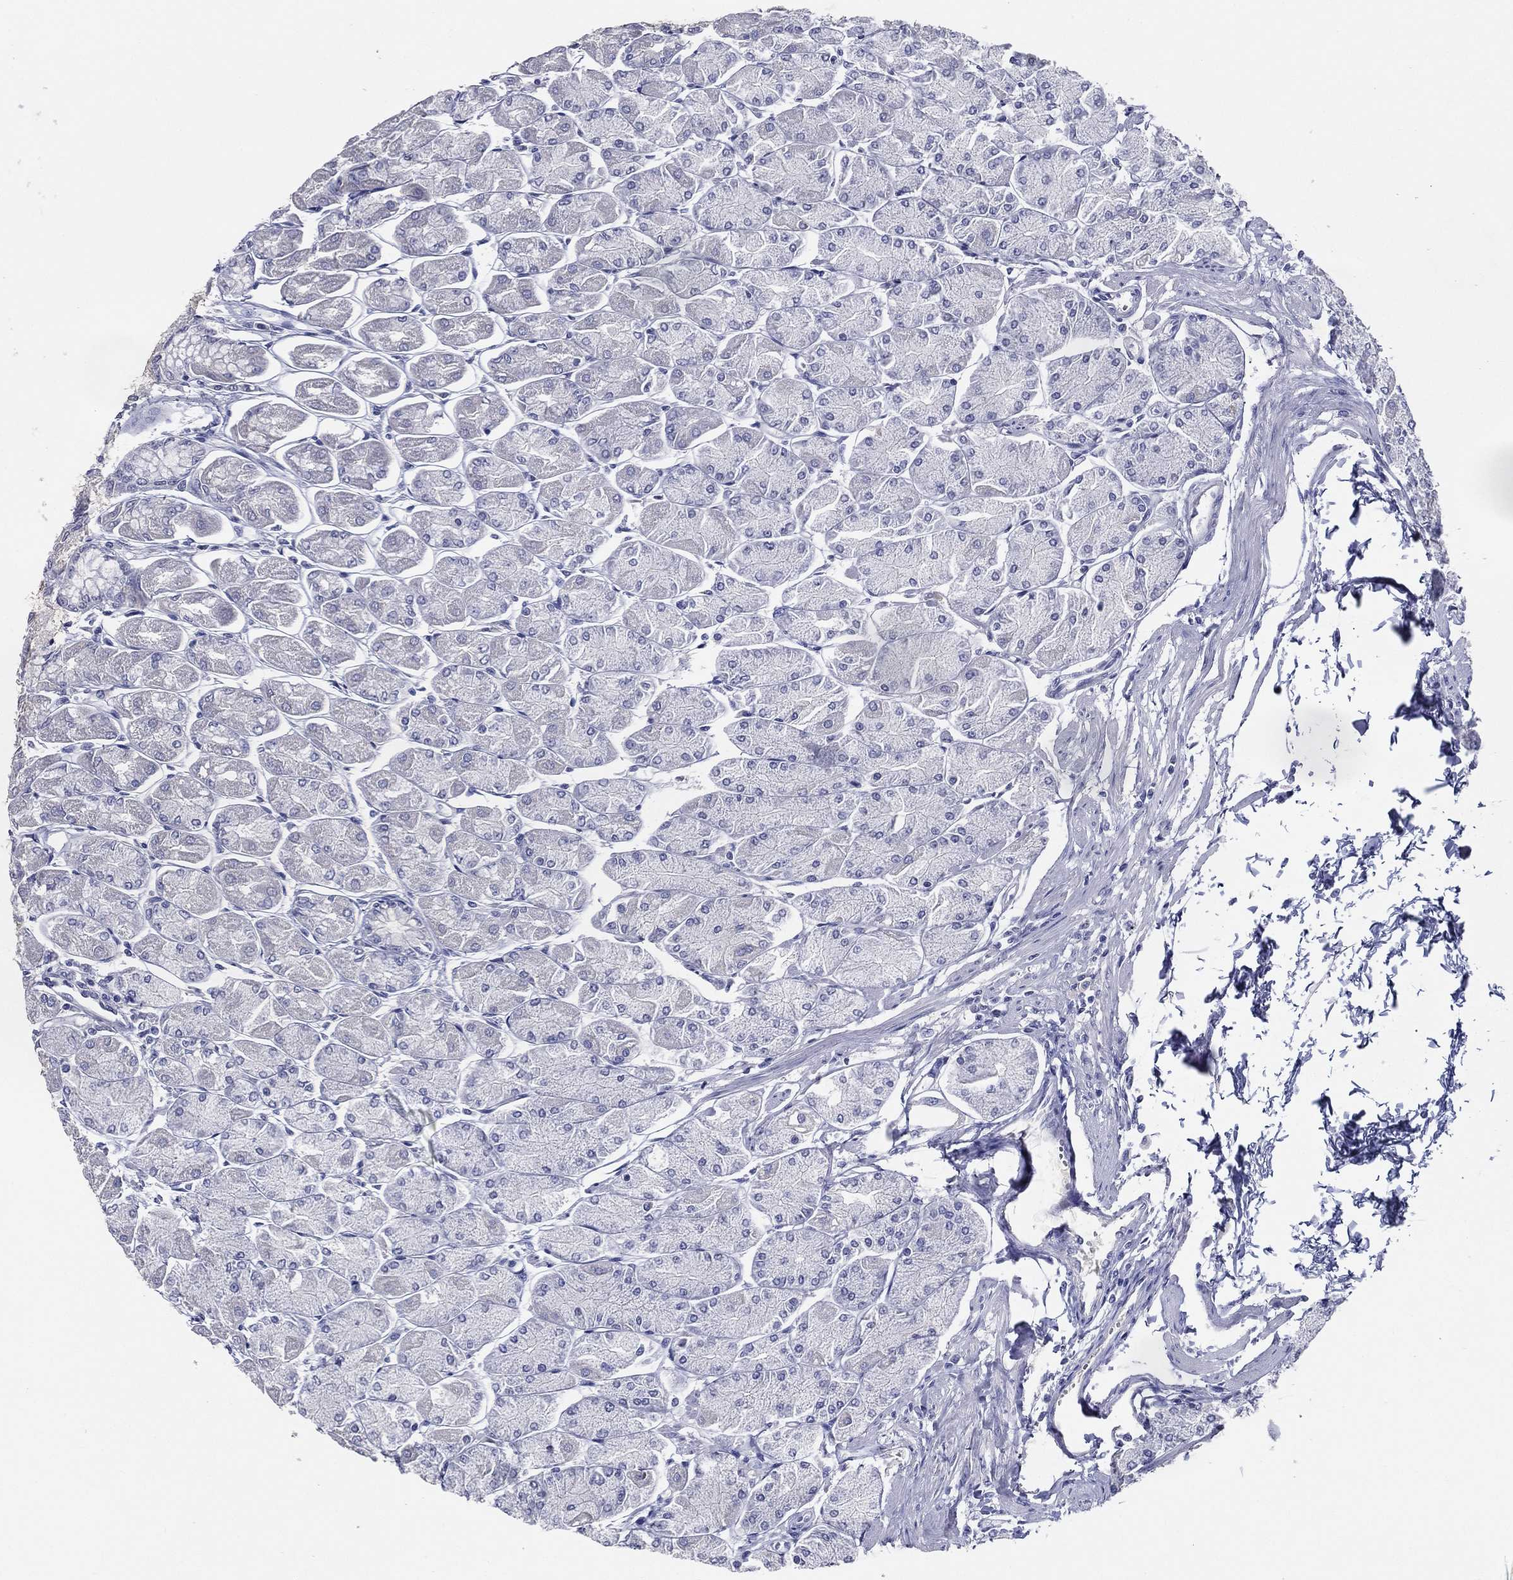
{"staining": {"intensity": "negative", "quantity": "none", "location": "none"}, "tissue": "stomach", "cell_type": "Glandular cells", "image_type": "normal", "snomed": [{"axis": "morphology", "description": "Normal tissue, NOS"}, {"axis": "topography", "description": "Stomach, upper"}], "caption": "This is an immunohistochemistry image of benign stomach. There is no expression in glandular cells.", "gene": "TFAP2A", "patient": {"sex": "male", "age": 60}}